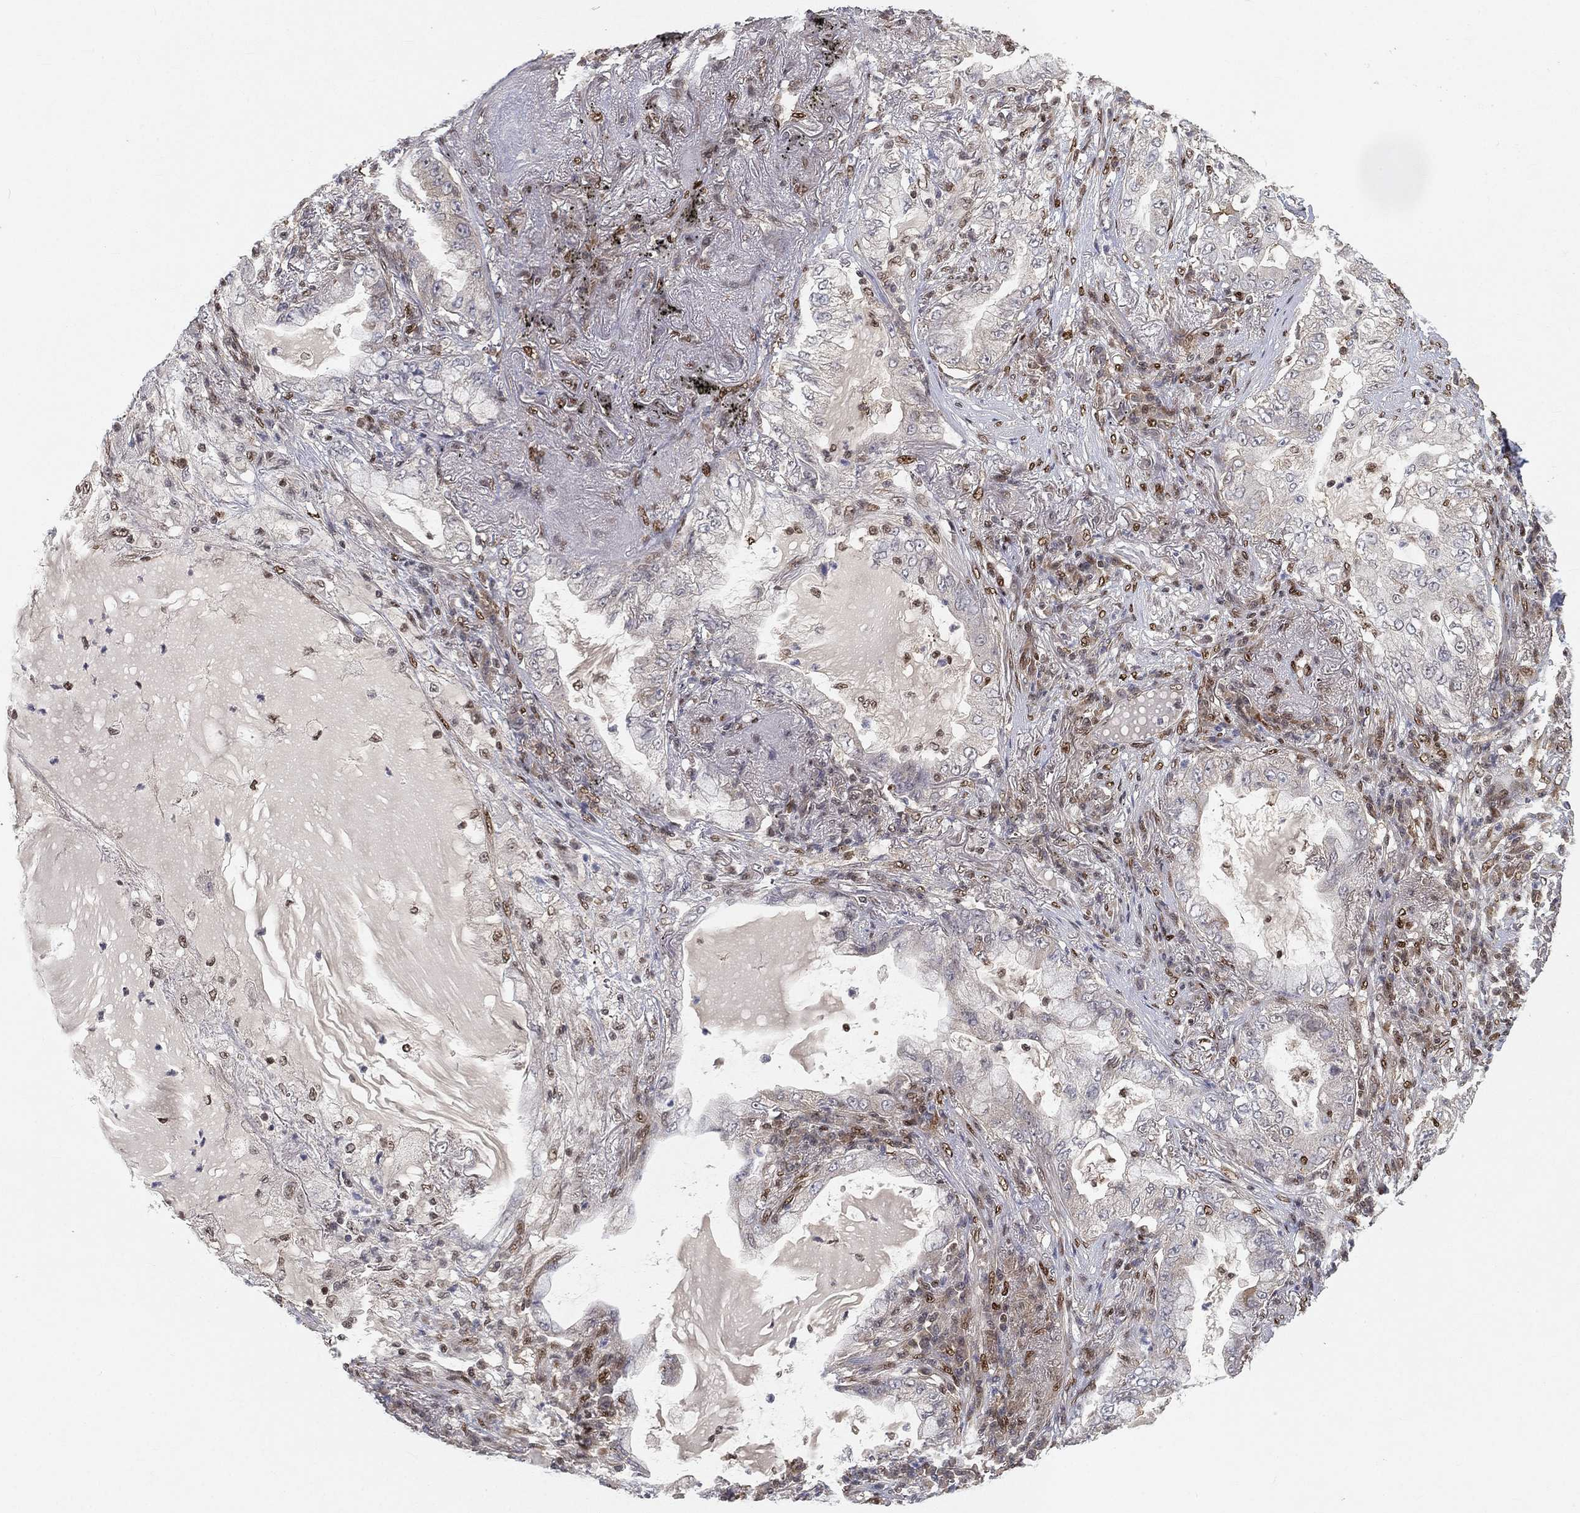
{"staining": {"intensity": "negative", "quantity": "none", "location": "none"}, "tissue": "lung cancer", "cell_type": "Tumor cells", "image_type": "cancer", "snomed": [{"axis": "morphology", "description": "Adenocarcinoma, NOS"}, {"axis": "topography", "description": "Lung"}], "caption": "High power microscopy micrograph of an IHC micrograph of lung cancer, revealing no significant positivity in tumor cells. The staining is performed using DAB brown chromogen with nuclei counter-stained in using hematoxylin.", "gene": "CRTC3", "patient": {"sex": "female", "age": 73}}